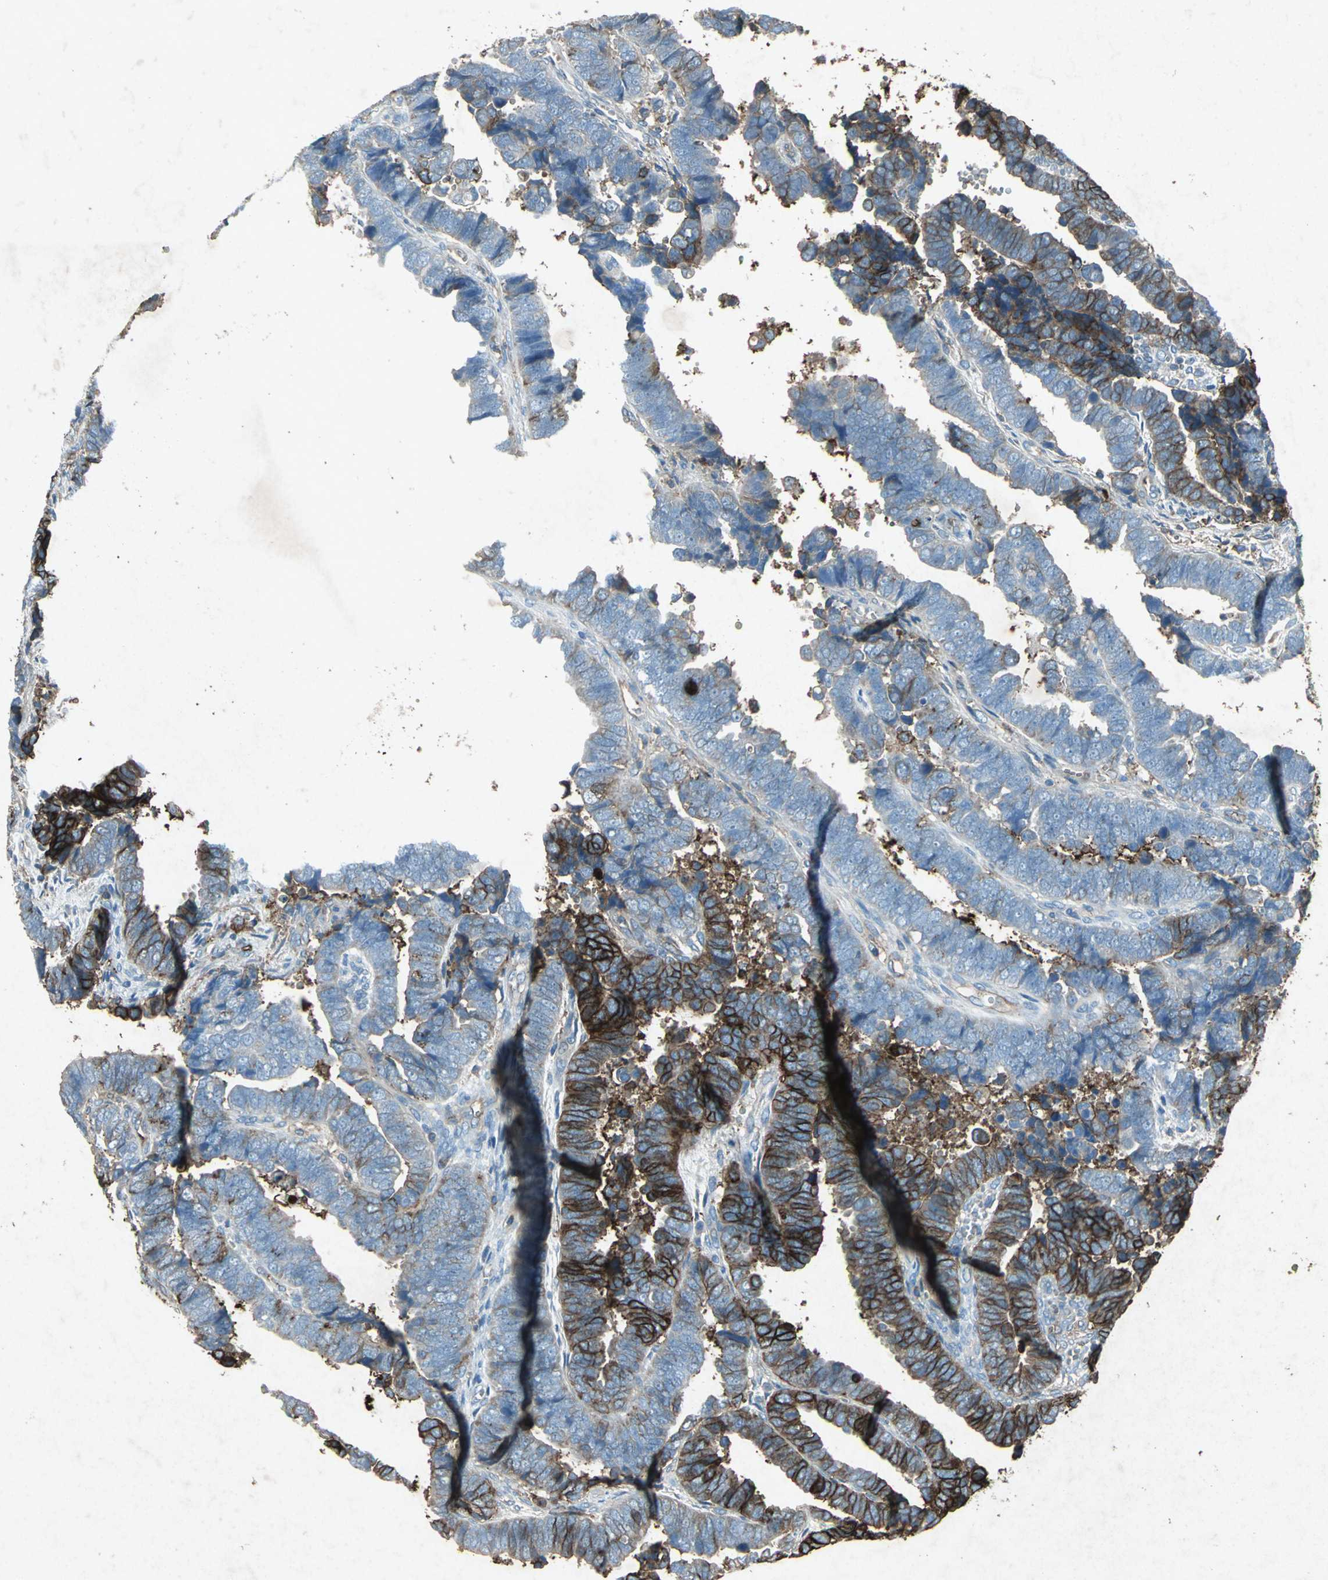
{"staining": {"intensity": "strong", "quantity": "25%-75%", "location": "cytoplasmic/membranous"}, "tissue": "endometrial cancer", "cell_type": "Tumor cells", "image_type": "cancer", "snomed": [{"axis": "morphology", "description": "Adenocarcinoma, NOS"}, {"axis": "topography", "description": "Endometrium"}], "caption": "Immunohistochemistry image of neoplastic tissue: human endometrial adenocarcinoma stained using immunohistochemistry (IHC) reveals high levels of strong protein expression localized specifically in the cytoplasmic/membranous of tumor cells, appearing as a cytoplasmic/membranous brown color.", "gene": "CCR6", "patient": {"sex": "female", "age": 75}}